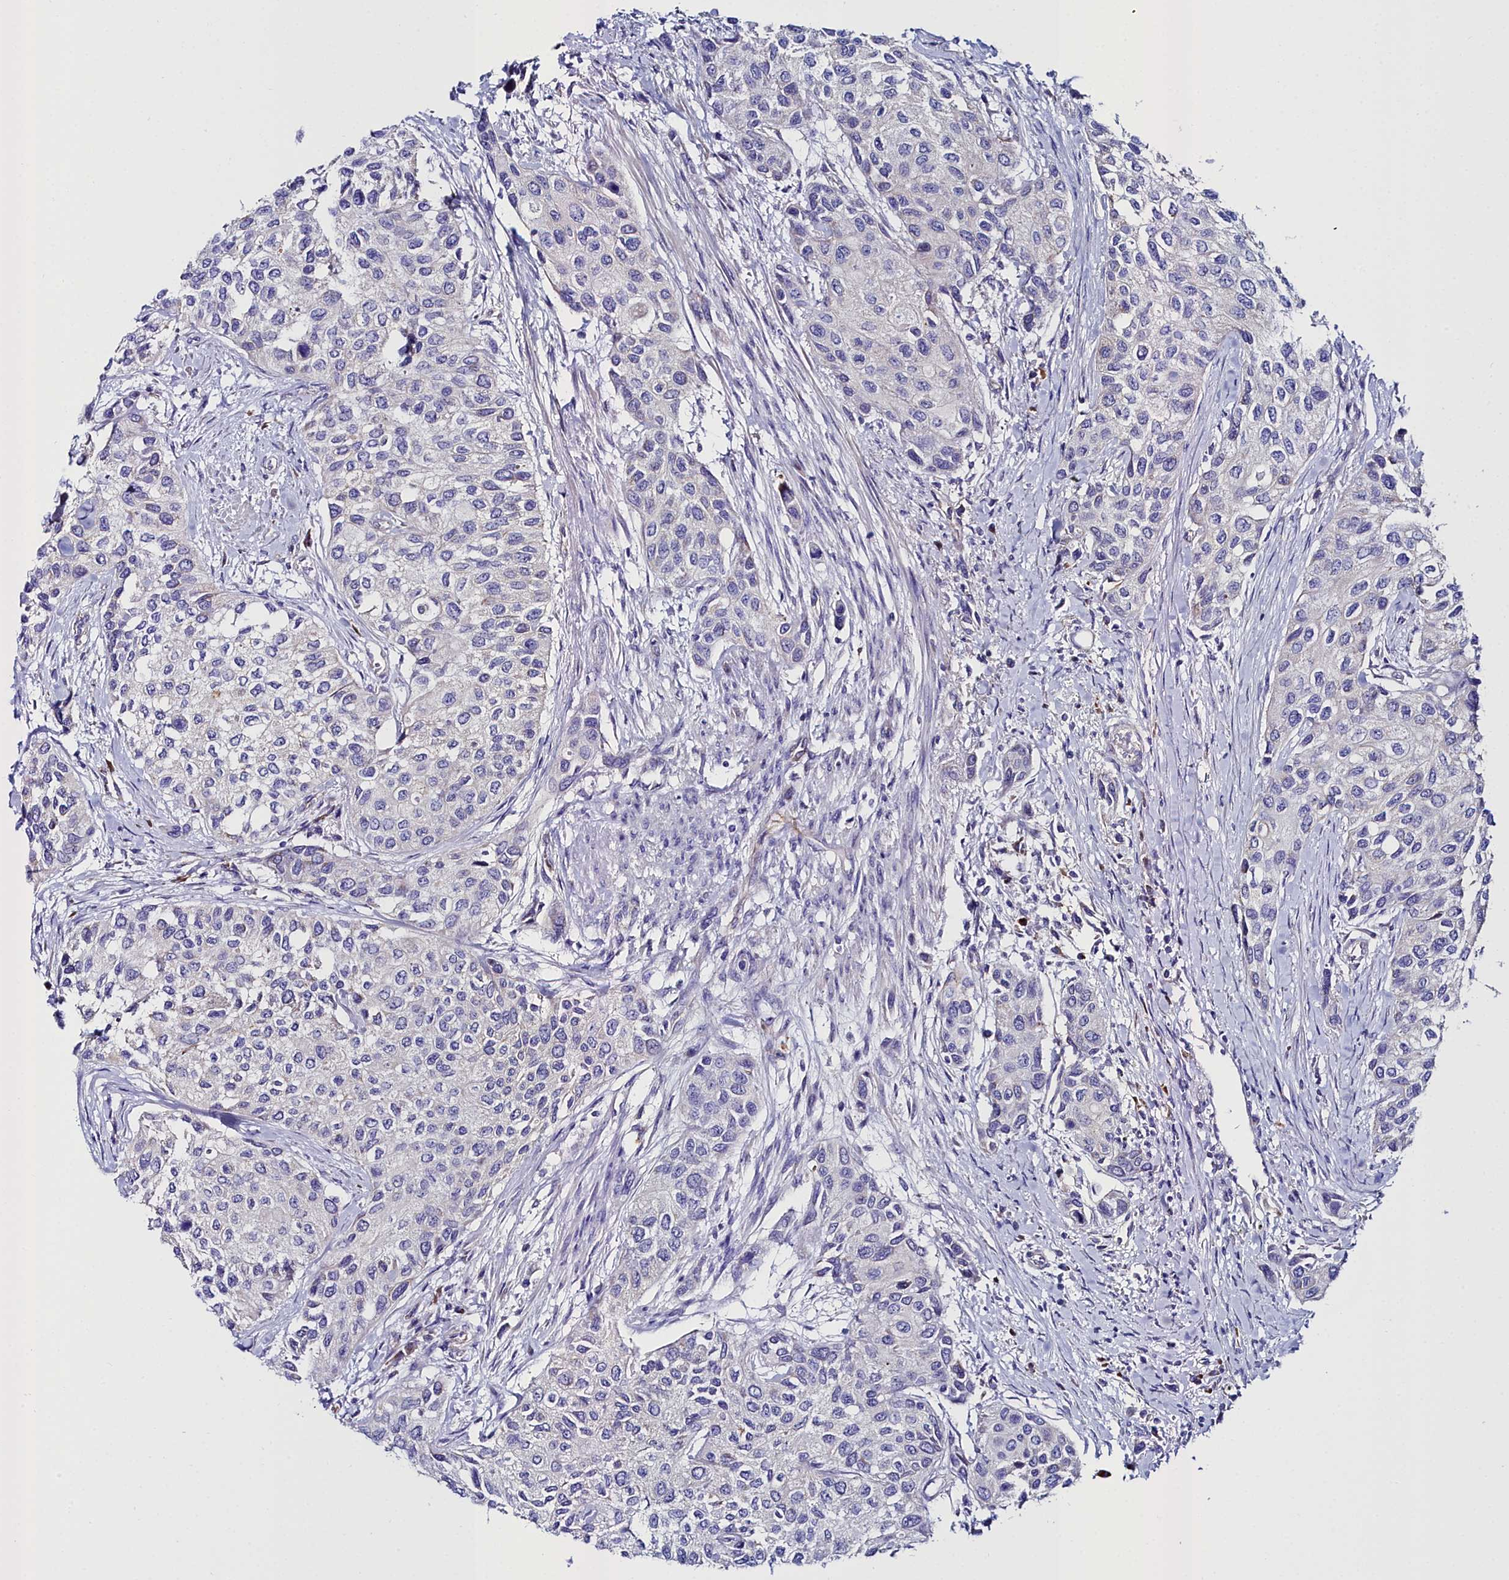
{"staining": {"intensity": "negative", "quantity": "none", "location": "none"}, "tissue": "urothelial cancer", "cell_type": "Tumor cells", "image_type": "cancer", "snomed": [{"axis": "morphology", "description": "Normal tissue, NOS"}, {"axis": "morphology", "description": "Urothelial carcinoma, High grade"}, {"axis": "topography", "description": "Vascular tissue"}, {"axis": "topography", "description": "Urinary bladder"}], "caption": "High magnification brightfield microscopy of urothelial cancer stained with DAB (brown) and counterstained with hematoxylin (blue): tumor cells show no significant positivity. (IHC, brightfield microscopy, high magnification).", "gene": "SLC49A3", "patient": {"sex": "female", "age": 56}}